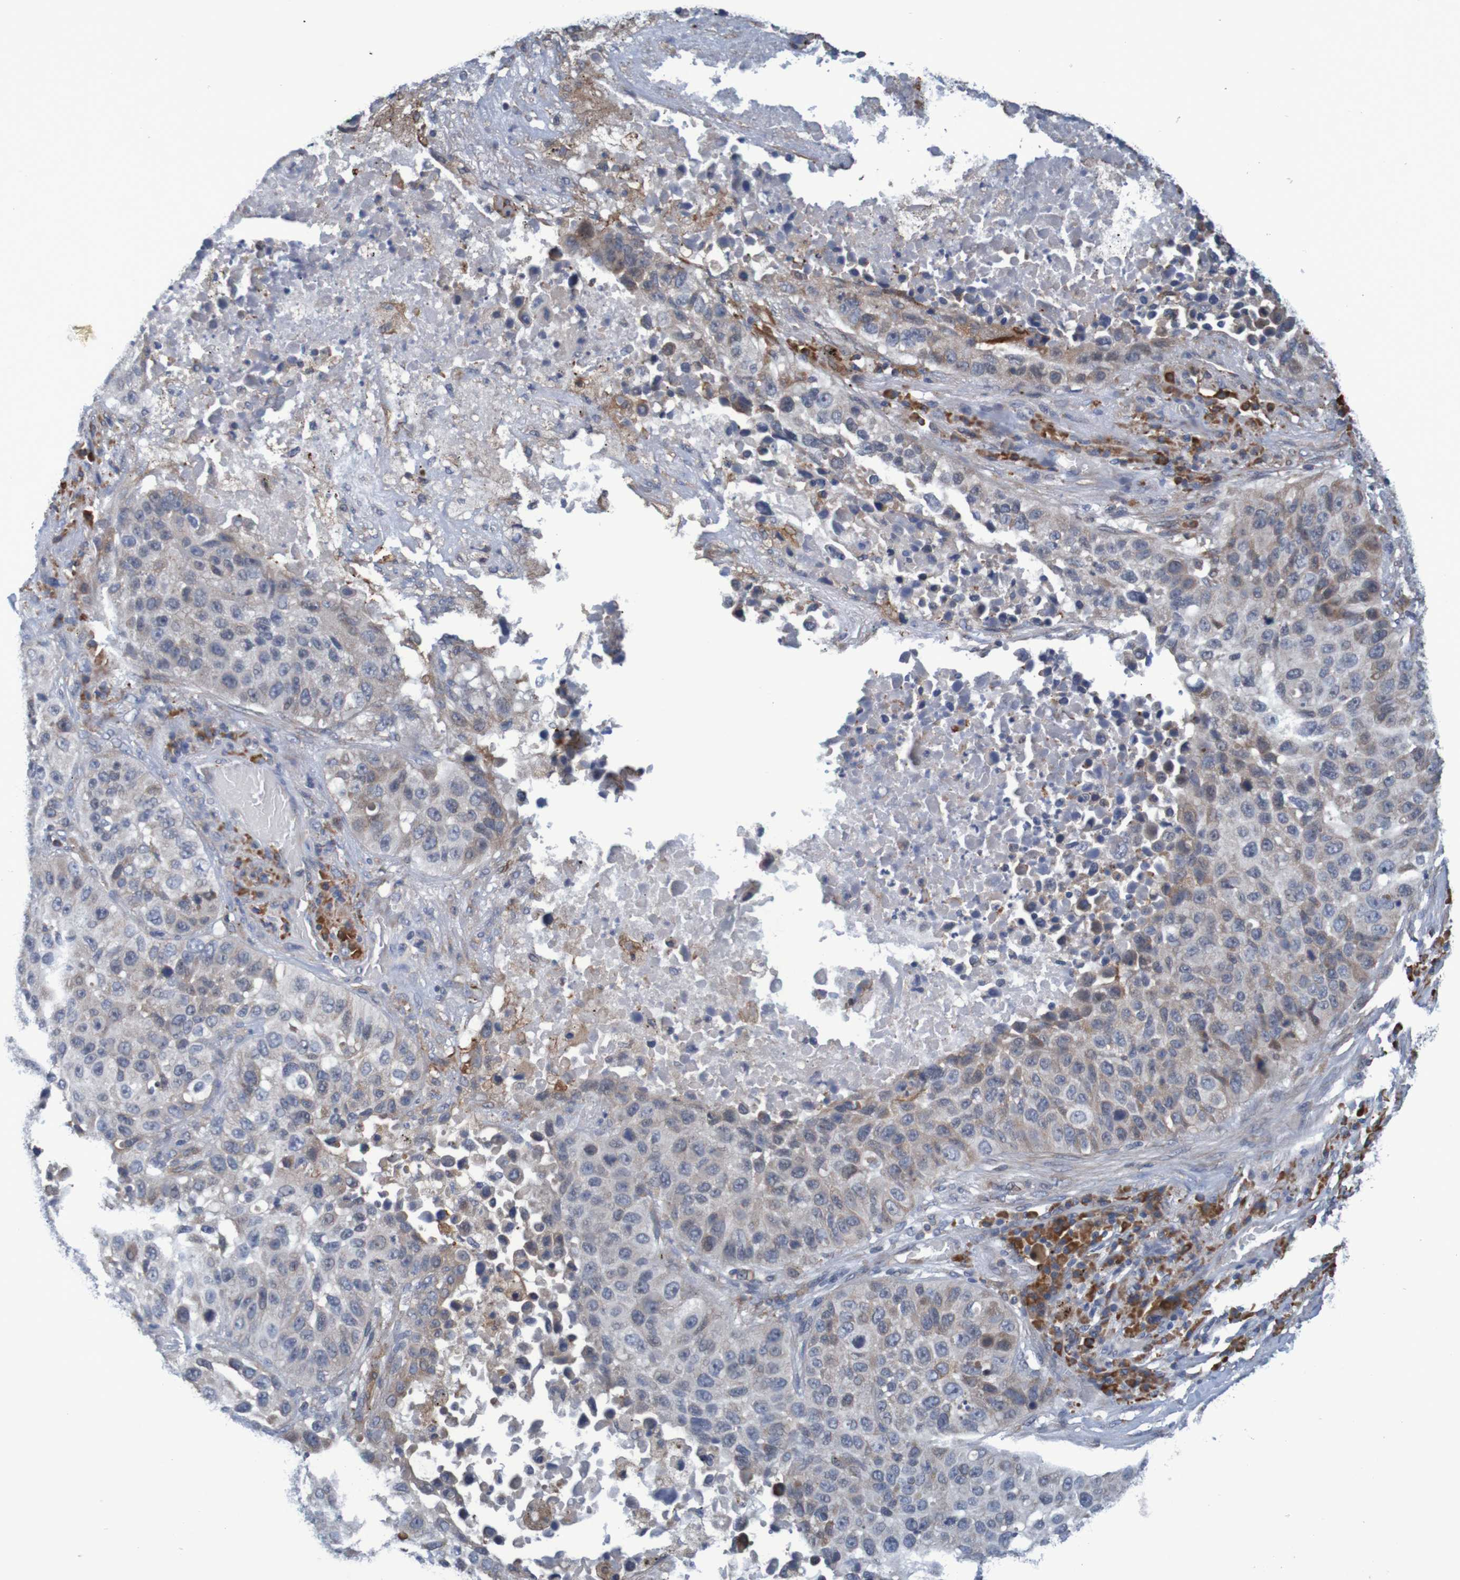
{"staining": {"intensity": "weak", "quantity": "25%-75%", "location": "cytoplasmic/membranous"}, "tissue": "lung cancer", "cell_type": "Tumor cells", "image_type": "cancer", "snomed": [{"axis": "morphology", "description": "Squamous cell carcinoma, NOS"}, {"axis": "topography", "description": "Lung"}], "caption": "Weak cytoplasmic/membranous staining is identified in about 25%-75% of tumor cells in lung cancer. The protein is shown in brown color, while the nuclei are stained blue.", "gene": "CLDN18", "patient": {"sex": "male", "age": 57}}